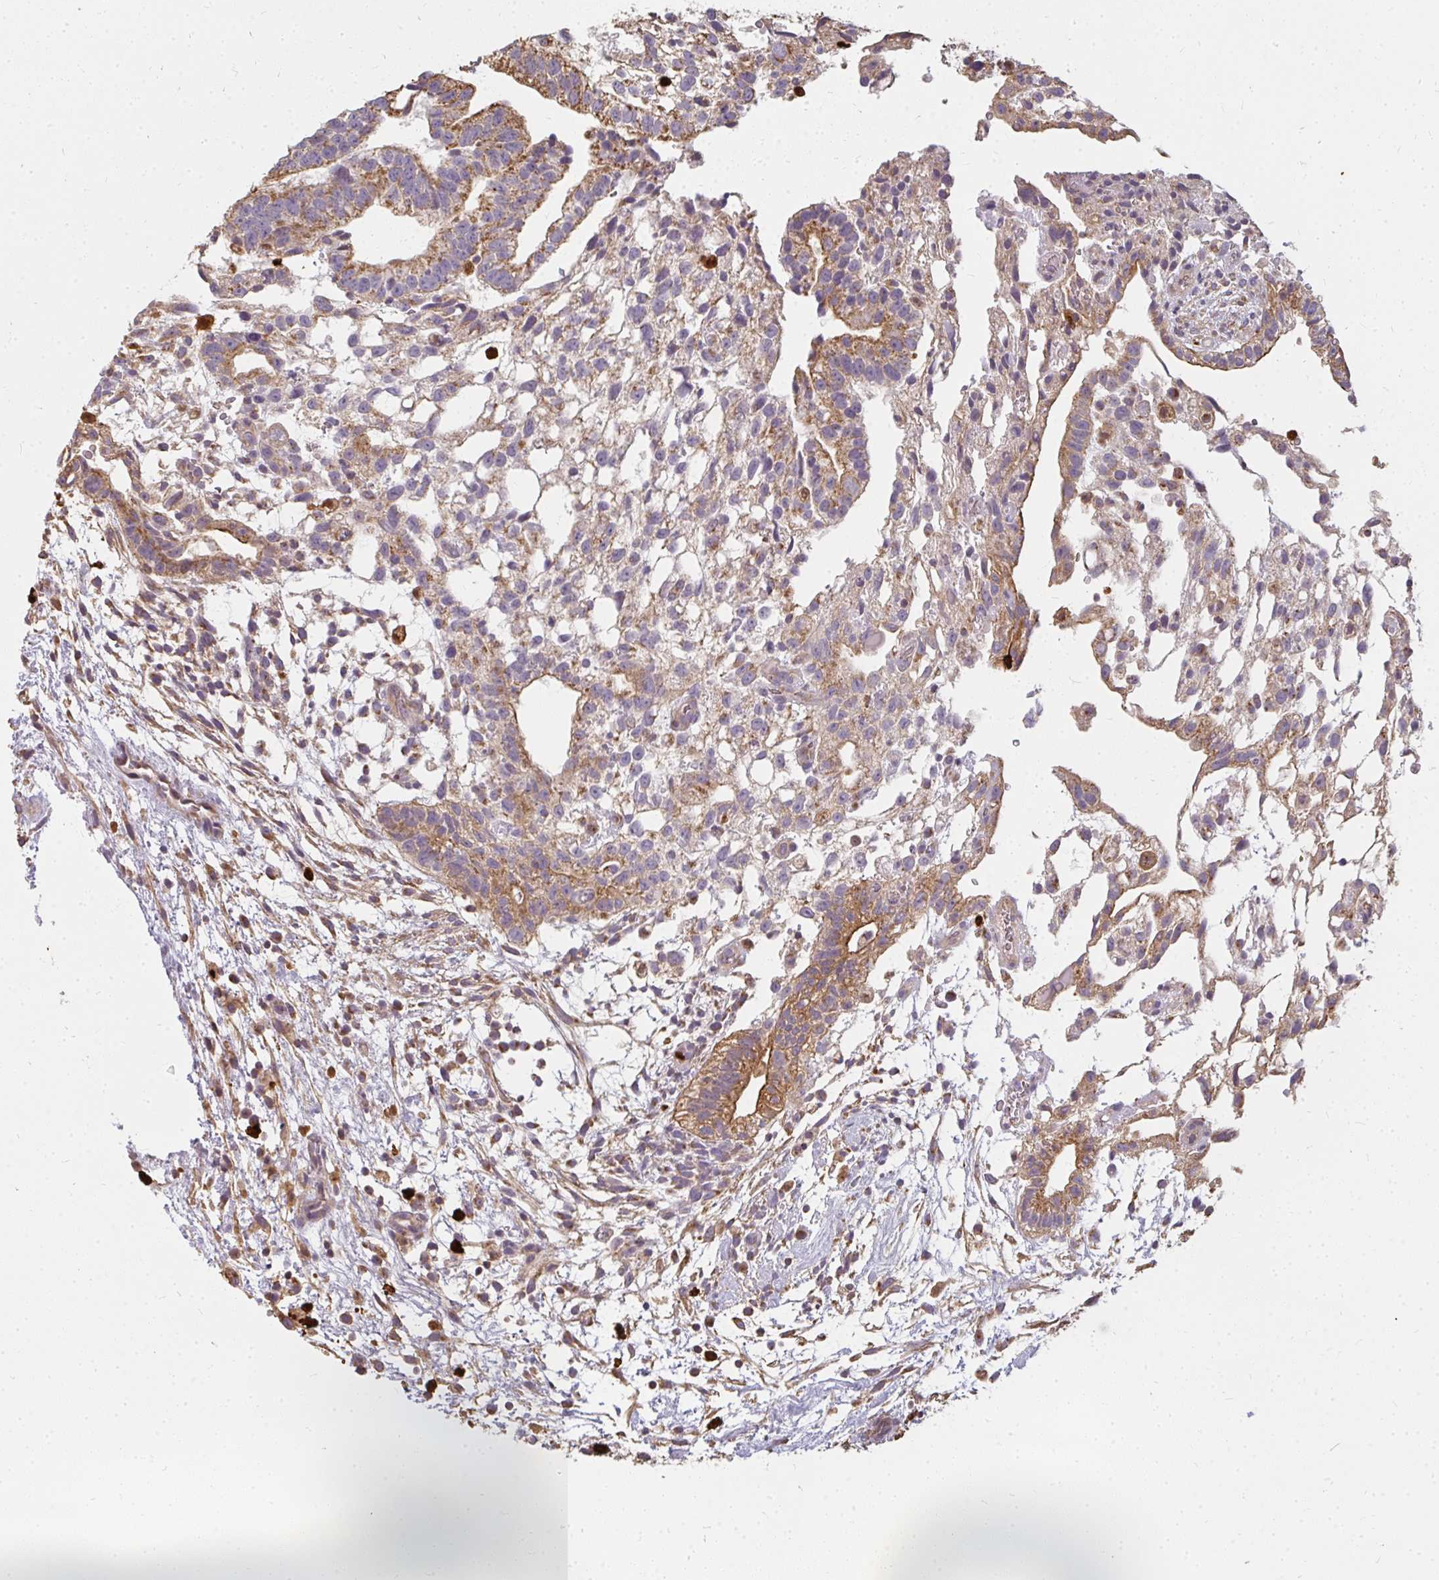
{"staining": {"intensity": "moderate", "quantity": ">75%", "location": "cytoplasmic/membranous"}, "tissue": "testis cancer", "cell_type": "Tumor cells", "image_type": "cancer", "snomed": [{"axis": "morphology", "description": "Carcinoma, Embryonal, NOS"}, {"axis": "topography", "description": "Testis"}], "caption": "Tumor cells display moderate cytoplasmic/membranous staining in about >75% of cells in testis embryonal carcinoma.", "gene": "CNTRL", "patient": {"sex": "male", "age": 32}}